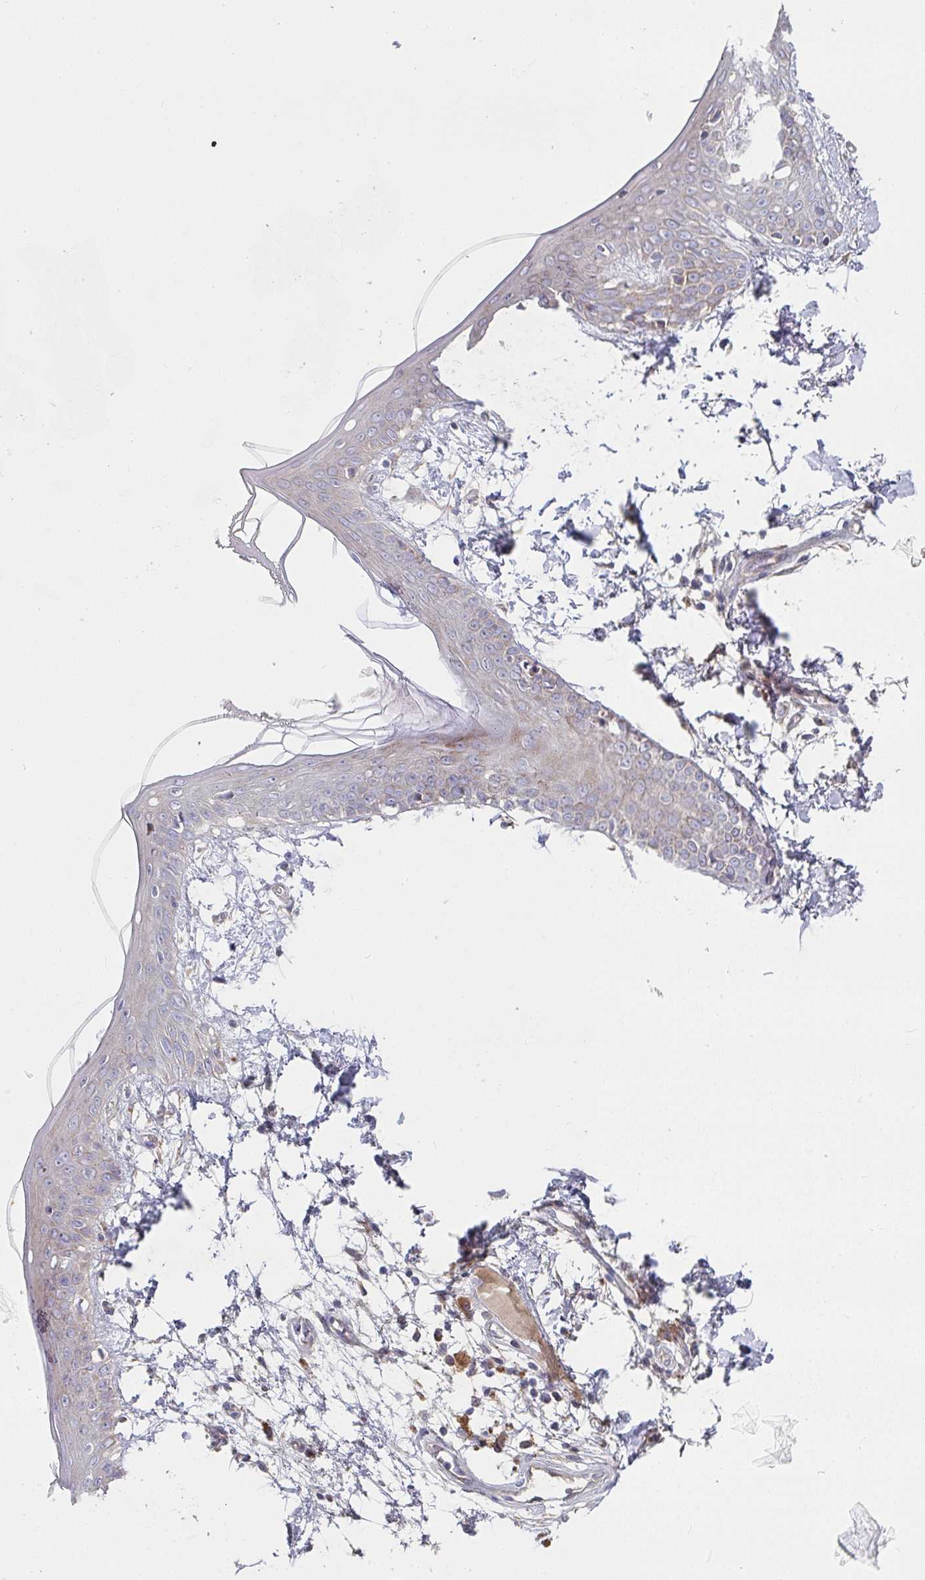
{"staining": {"intensity": "moderate", "quantity": "25%-75%", "location": "cytoplasmic/membranous"}, "tissue": "skin", "cell_type": "Fibroblasts", "image_type": "normal", "snomed": [{"axis": "morphology", "description": "Normal tissue, NOS"}, {"axis": "topography", "description": "Skin"}], "caption": "Skin stained with DAB (3,3'-diaminobenzidine) immunohistochemistry (IHC) exhibits medium levels of moderate cytoplasmic/membranous positivity in about 25%-75% of fibroblasts. (DAB = brown stain, brightfield microscopy at high magnification).", "gene": "RHEBL1", "patient": {"sex": "female", "age": 34}}